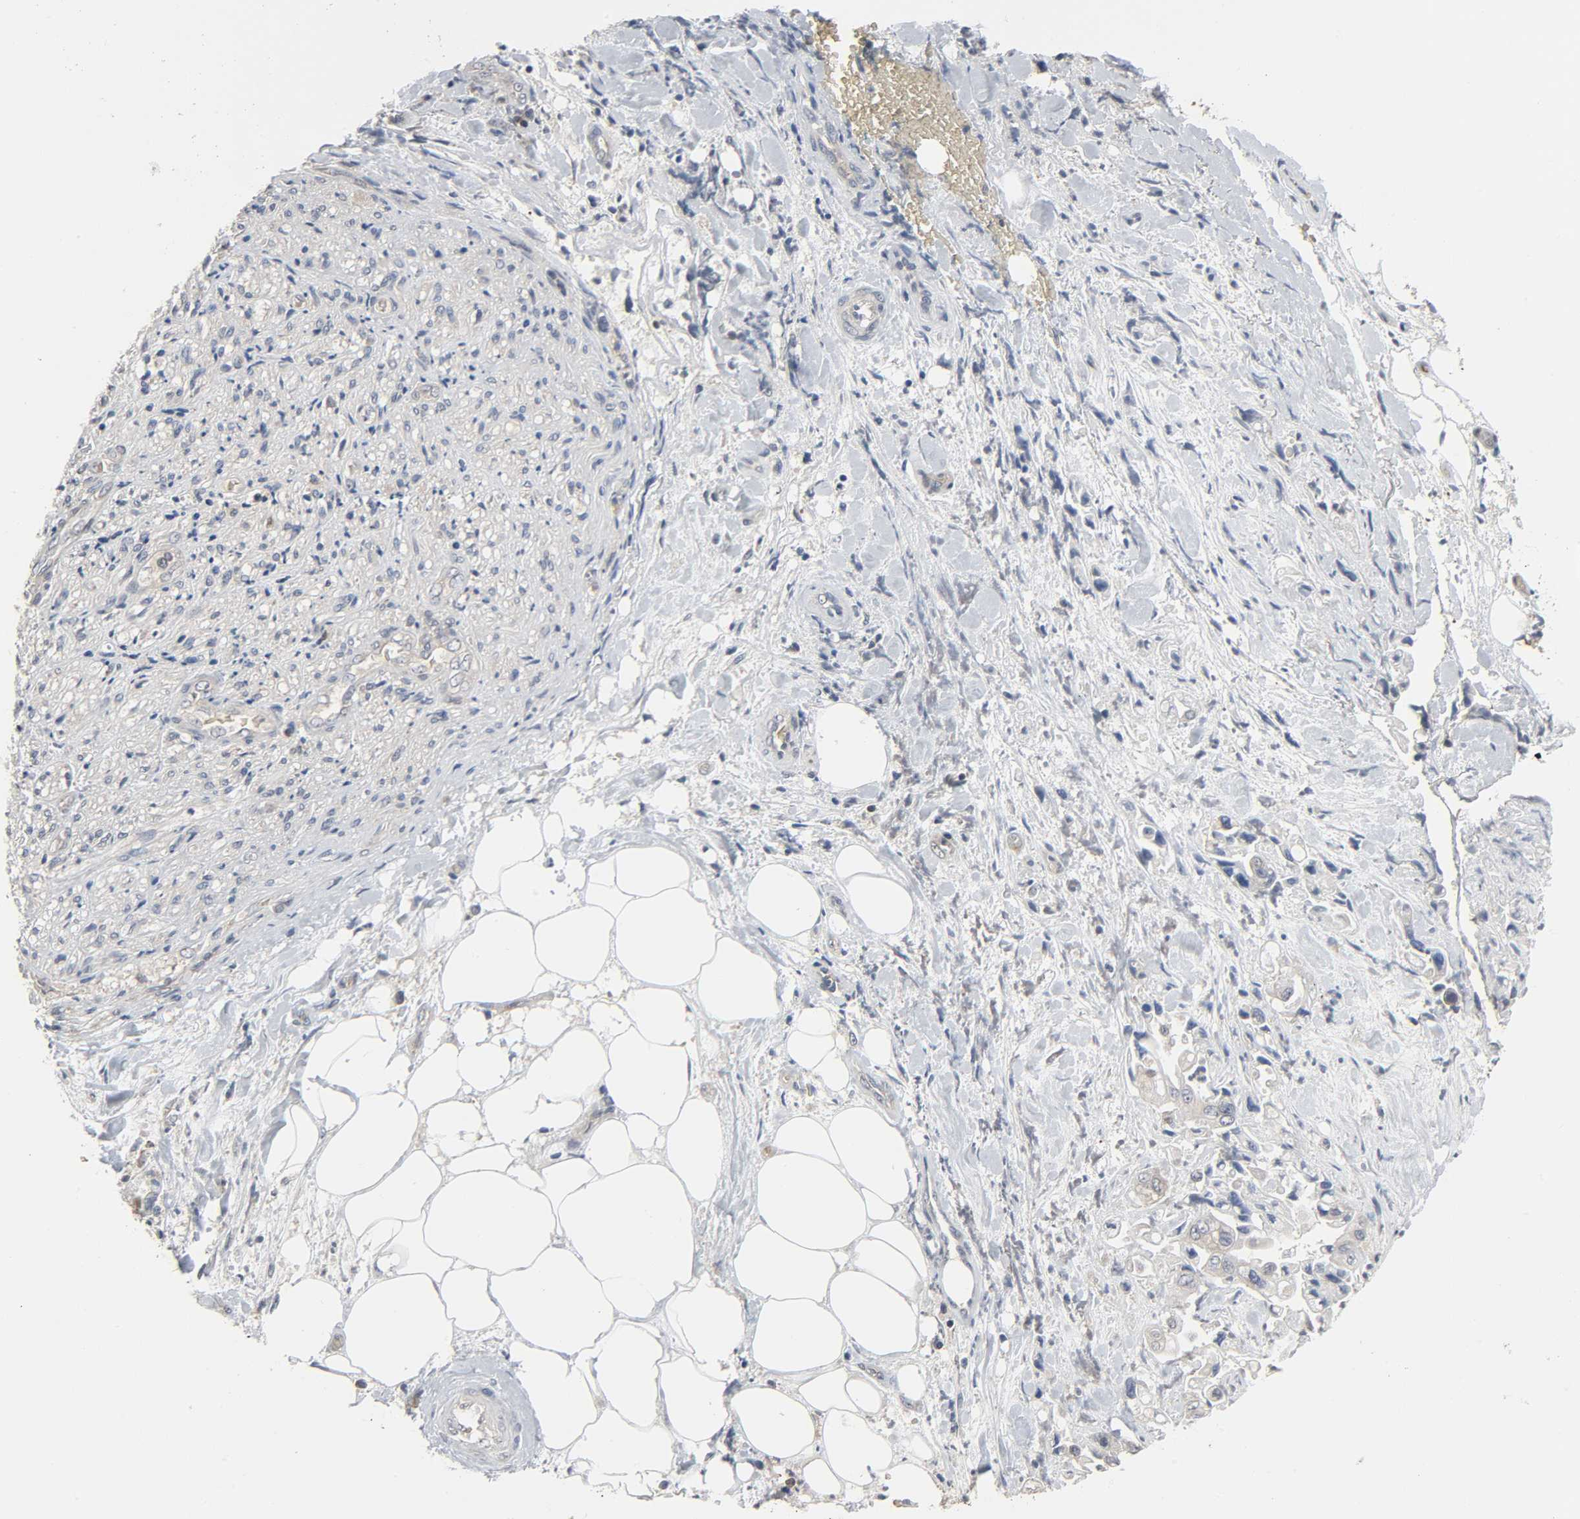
{"staining": {"intensity": "weak", "quantity": ">75%", "location": "cytoplasmic/membranous"}, "tissue": "pancreatic cancer", "cell_type": "Tumor cells", "image_type": "cancer", "snomed": [{"axis": "morphology", "description": "Adenocarcinoma, NOS"}, {"axis": "topography", "description": "Pancreas"}], "caption": "About >75% of tumor cells in pancreatic cancer demonstrate weak cytoplasmic/membranous protein staining as visualized by brown immunohistochemical staining.", "gene": "PLEKHA2", "patient": {"sex": "male", "age": 70}}